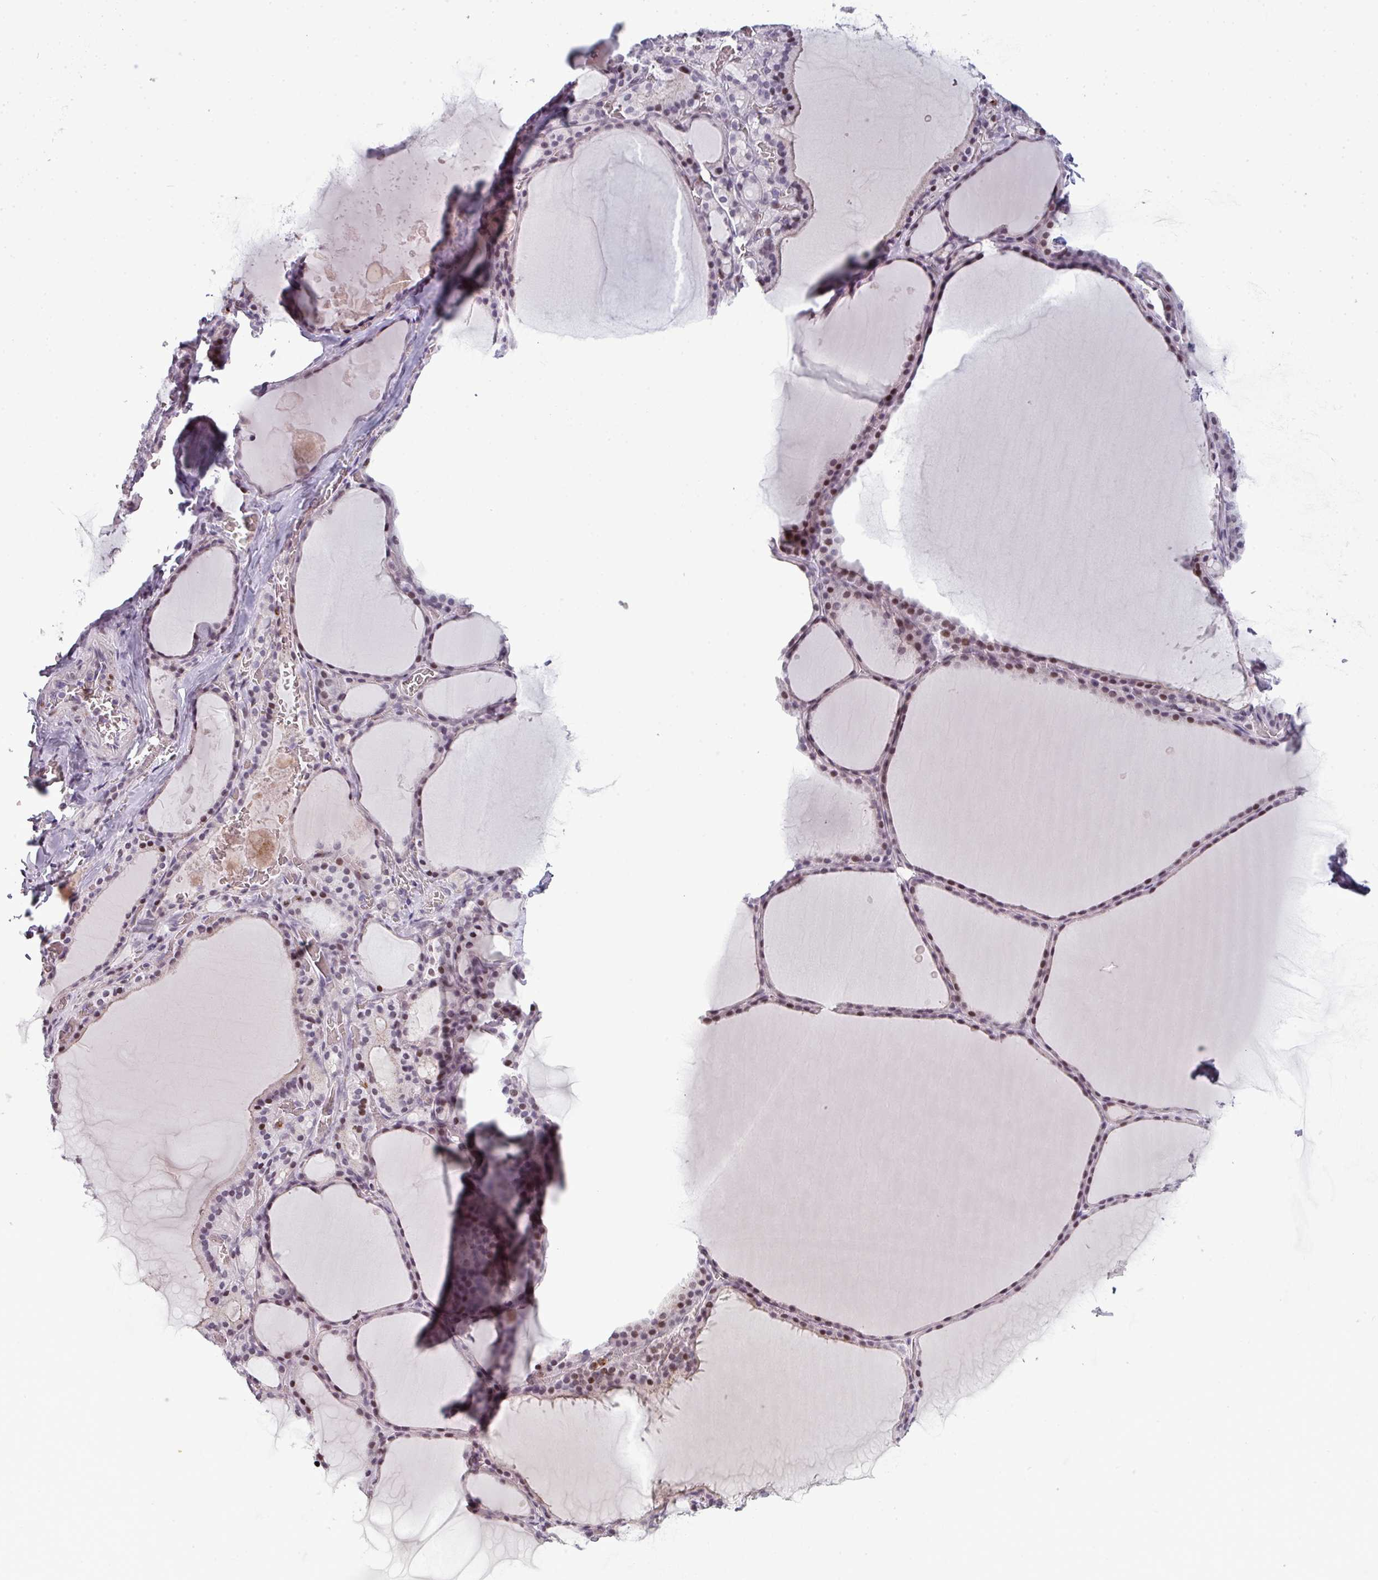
{"staining": {"intensity": "moderate", "quantity": "25%-75%", "location": "nuclear"}, "tissue": "thyroid gland", "cell_type": "Glandular cells", "image_type": "normal", "snomed": [{"axis": "morphology", "description": "Normal tissue, NOS"}, {"axis": "topography", "description": "Thyroid gland"}], "caption": "Immunohistochemistry (IHC) image of unremarkable thyroid gland: thyroid gland stained using immunohistochemistry (IHC) demonstrates medium levels of moderate protein expression localized specifically in the nuclear of glandular cells, appearing as a nuclear brown color.", "gene": "TMEFF1", "patient": {"sex": "male", "age": 56}}